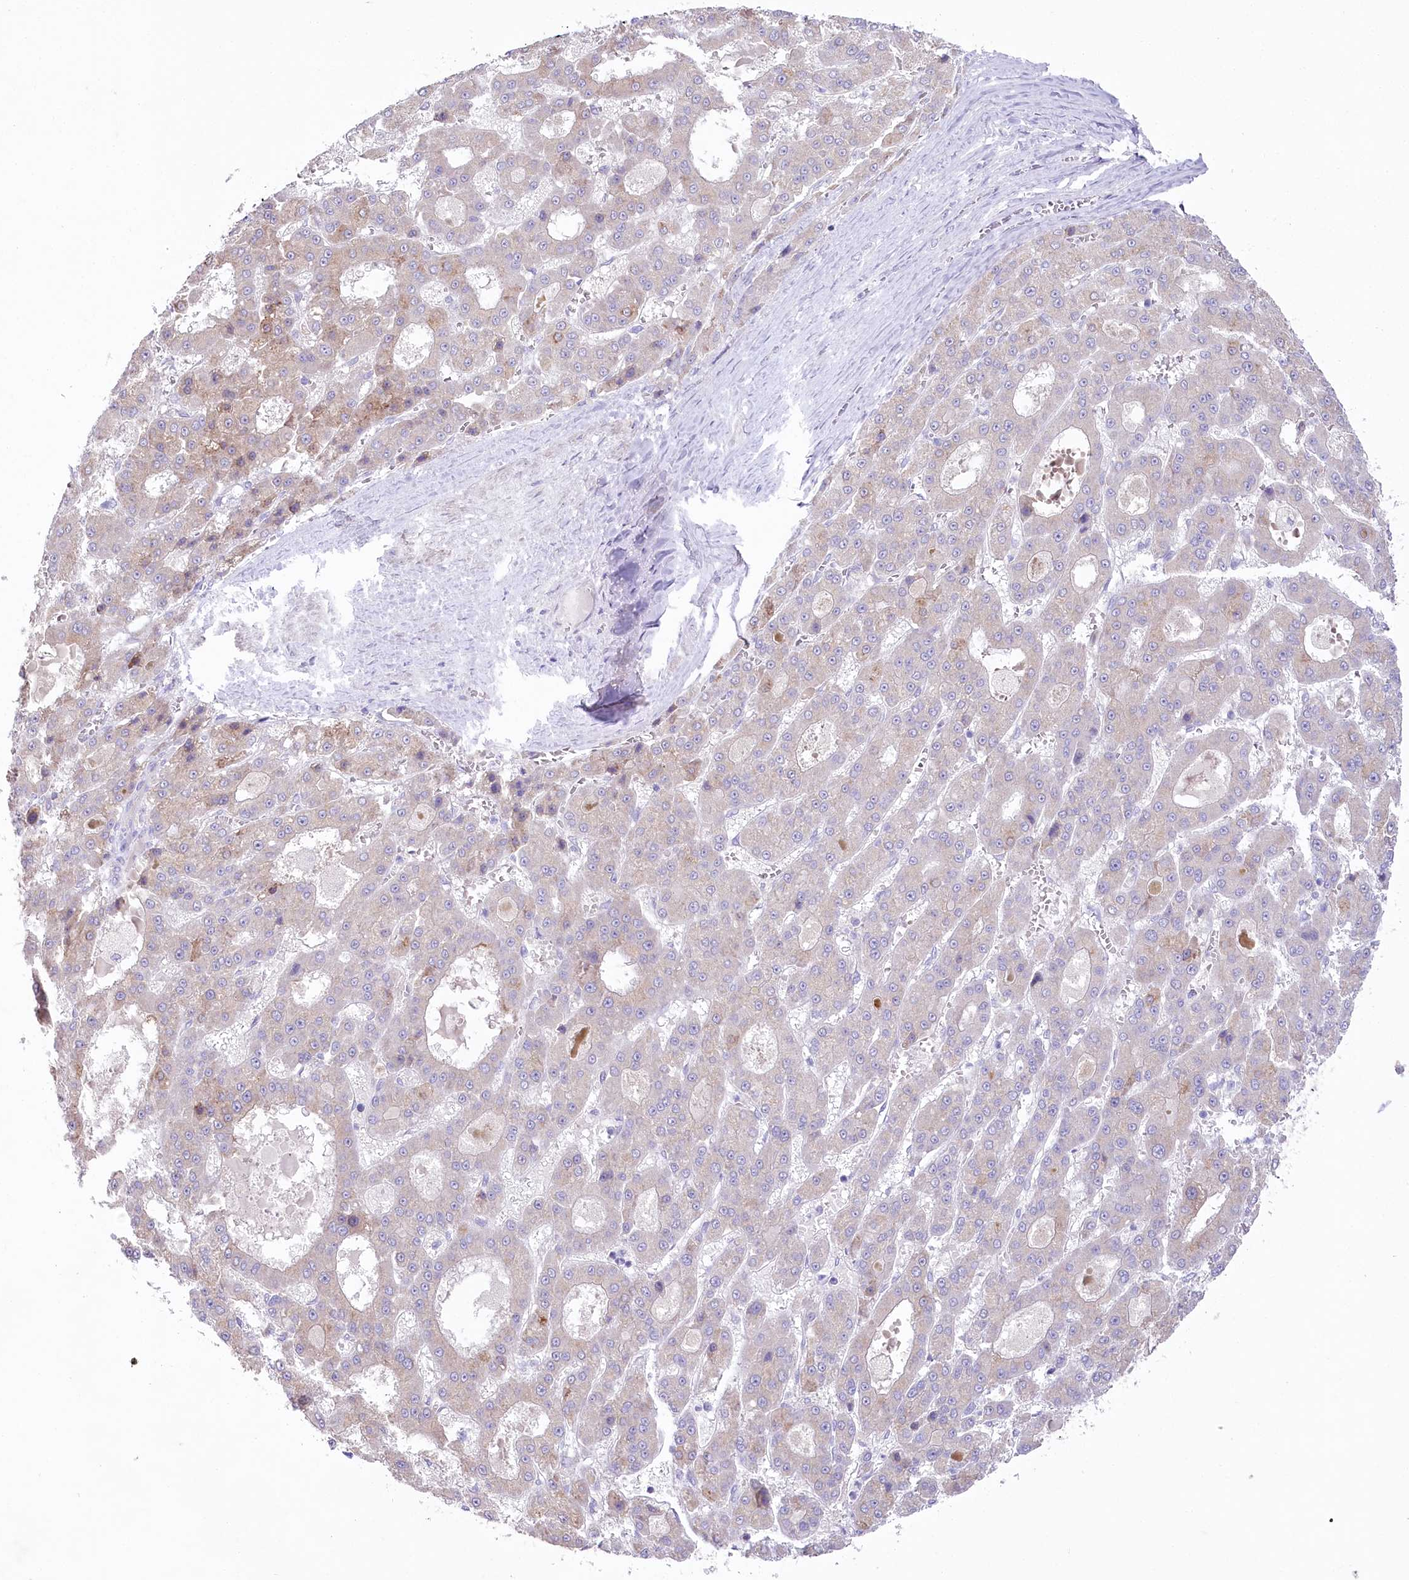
{"staining": {"intensity": "weak", "quantity": "25%-75%", "location": "cytoplasmic/membranous"}, "tissue": "liver cancer", "cell_type": "Tumor cells", "image_type": "cancer", "snomed": [{"axis": "morphology", "description": "Carcinoma, Hepatocellular, NOS"}, {"axis": "topography", "description": "Liver"}], "caption": "IHC (DAB (3,3'-diaminobenzidine)) staining of human liver cancer reveals weak cytoplasmic/membranous protein staining in about 25%-75% of tumor cells.", "gene": "MYOZ1", "patient": {"sex": "male", "age": 70}}